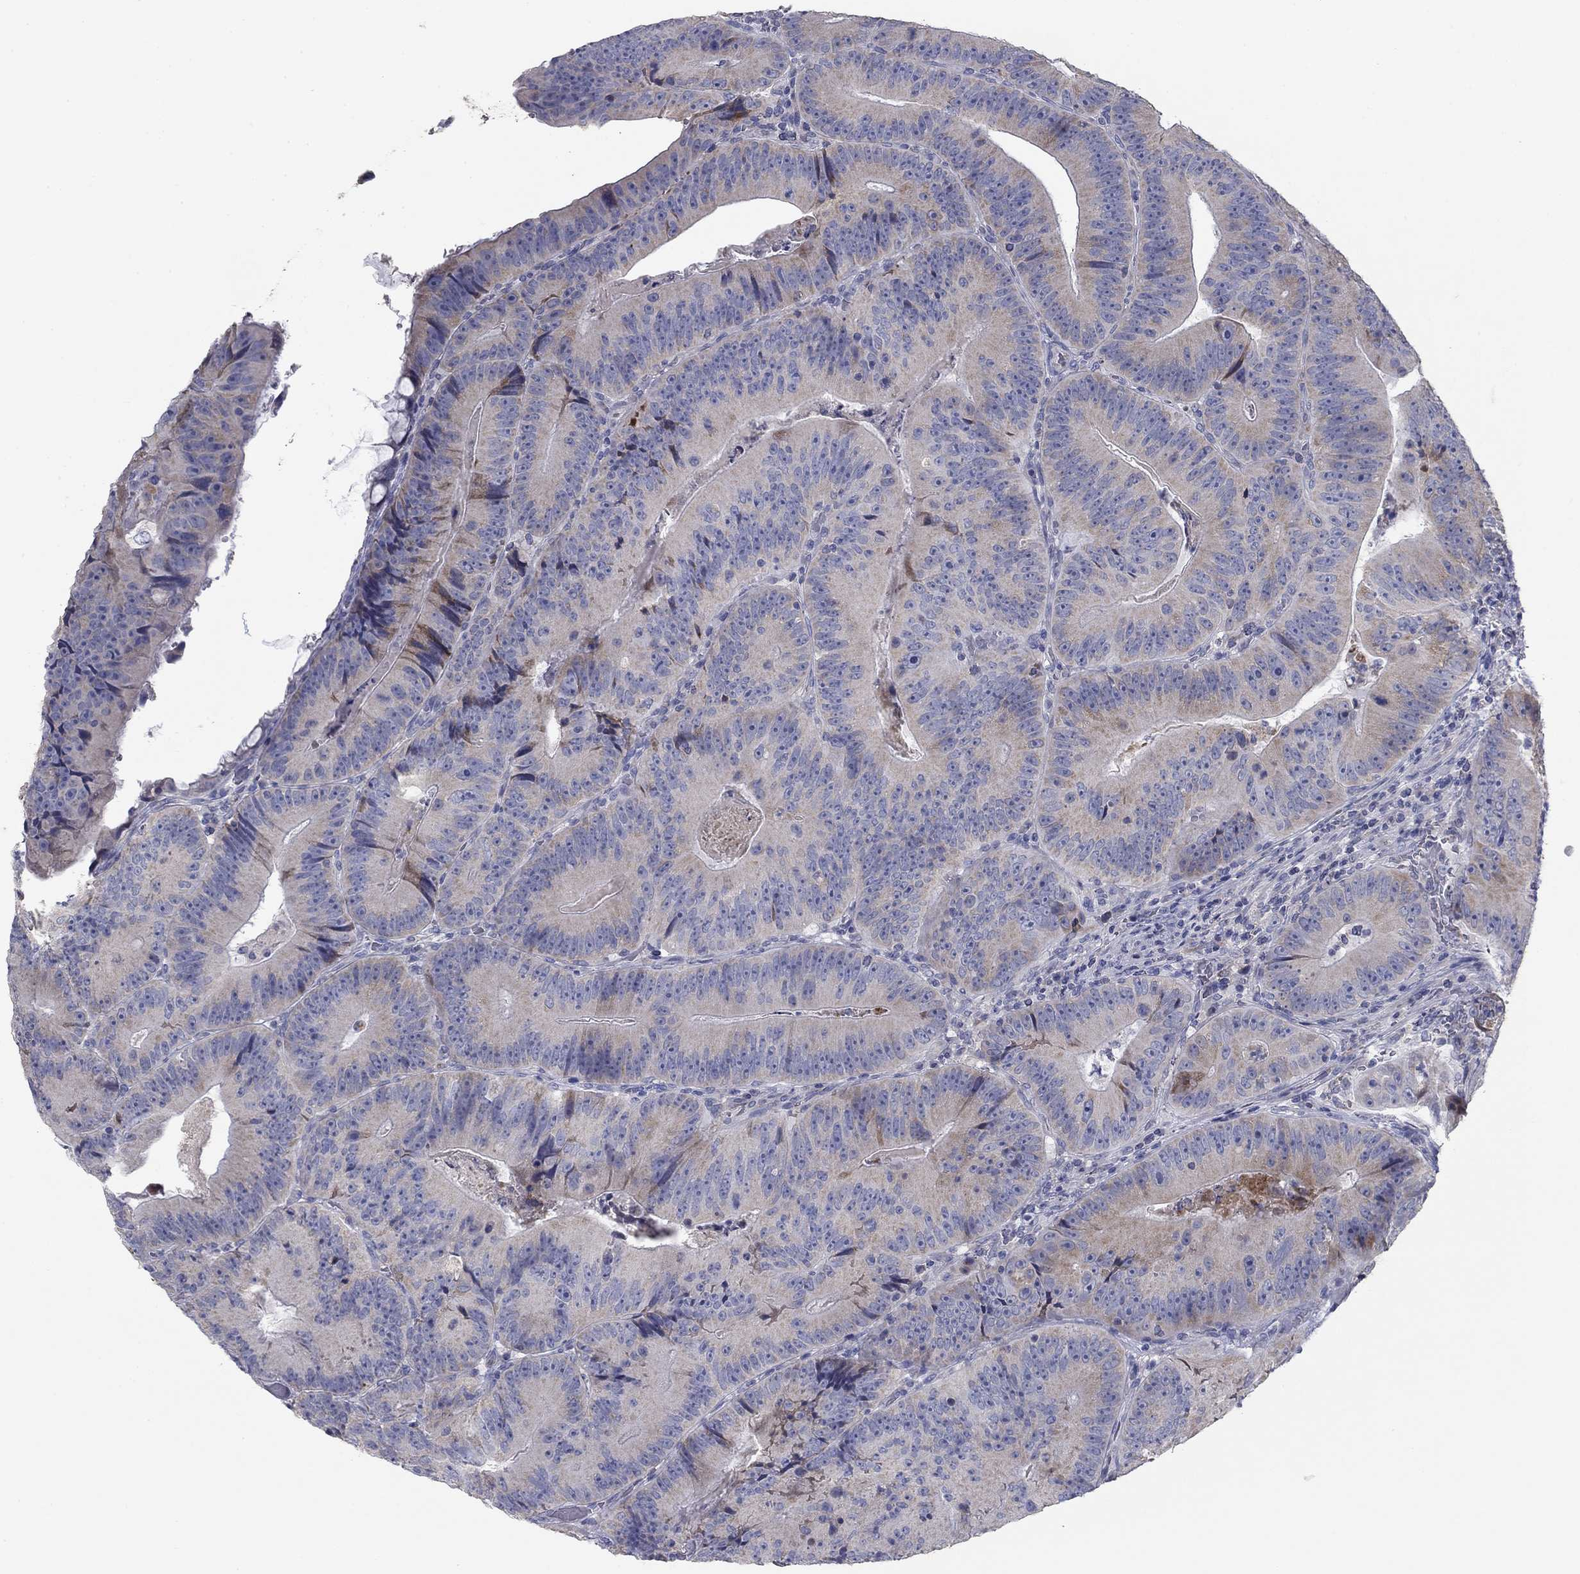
{"staining": {"intensity": "moderate", "quantity": "<25%", "location": "cytoplasmic/membranous"}, "tissue": "colorectal cancer", "cell_type": "Tumor cells", "image_type": "cancer", "snomed": [{"axis": "morphology", "description": "Adenocarcinoma, NOS"}, {"axis": "topography", "description": "Colon"}], "caption": "Tumor cells show low levels of moderate cytoplasmic/membranous positivity in approximately <25% of cells in human colorectal cancer. The staining is performed using DAB brown chromogen to label protein expression. The nuclei are counter-stained blue using hematoxylin.", "gene": "PTGDS", "patient": {"sex": "female", "age": 86}}